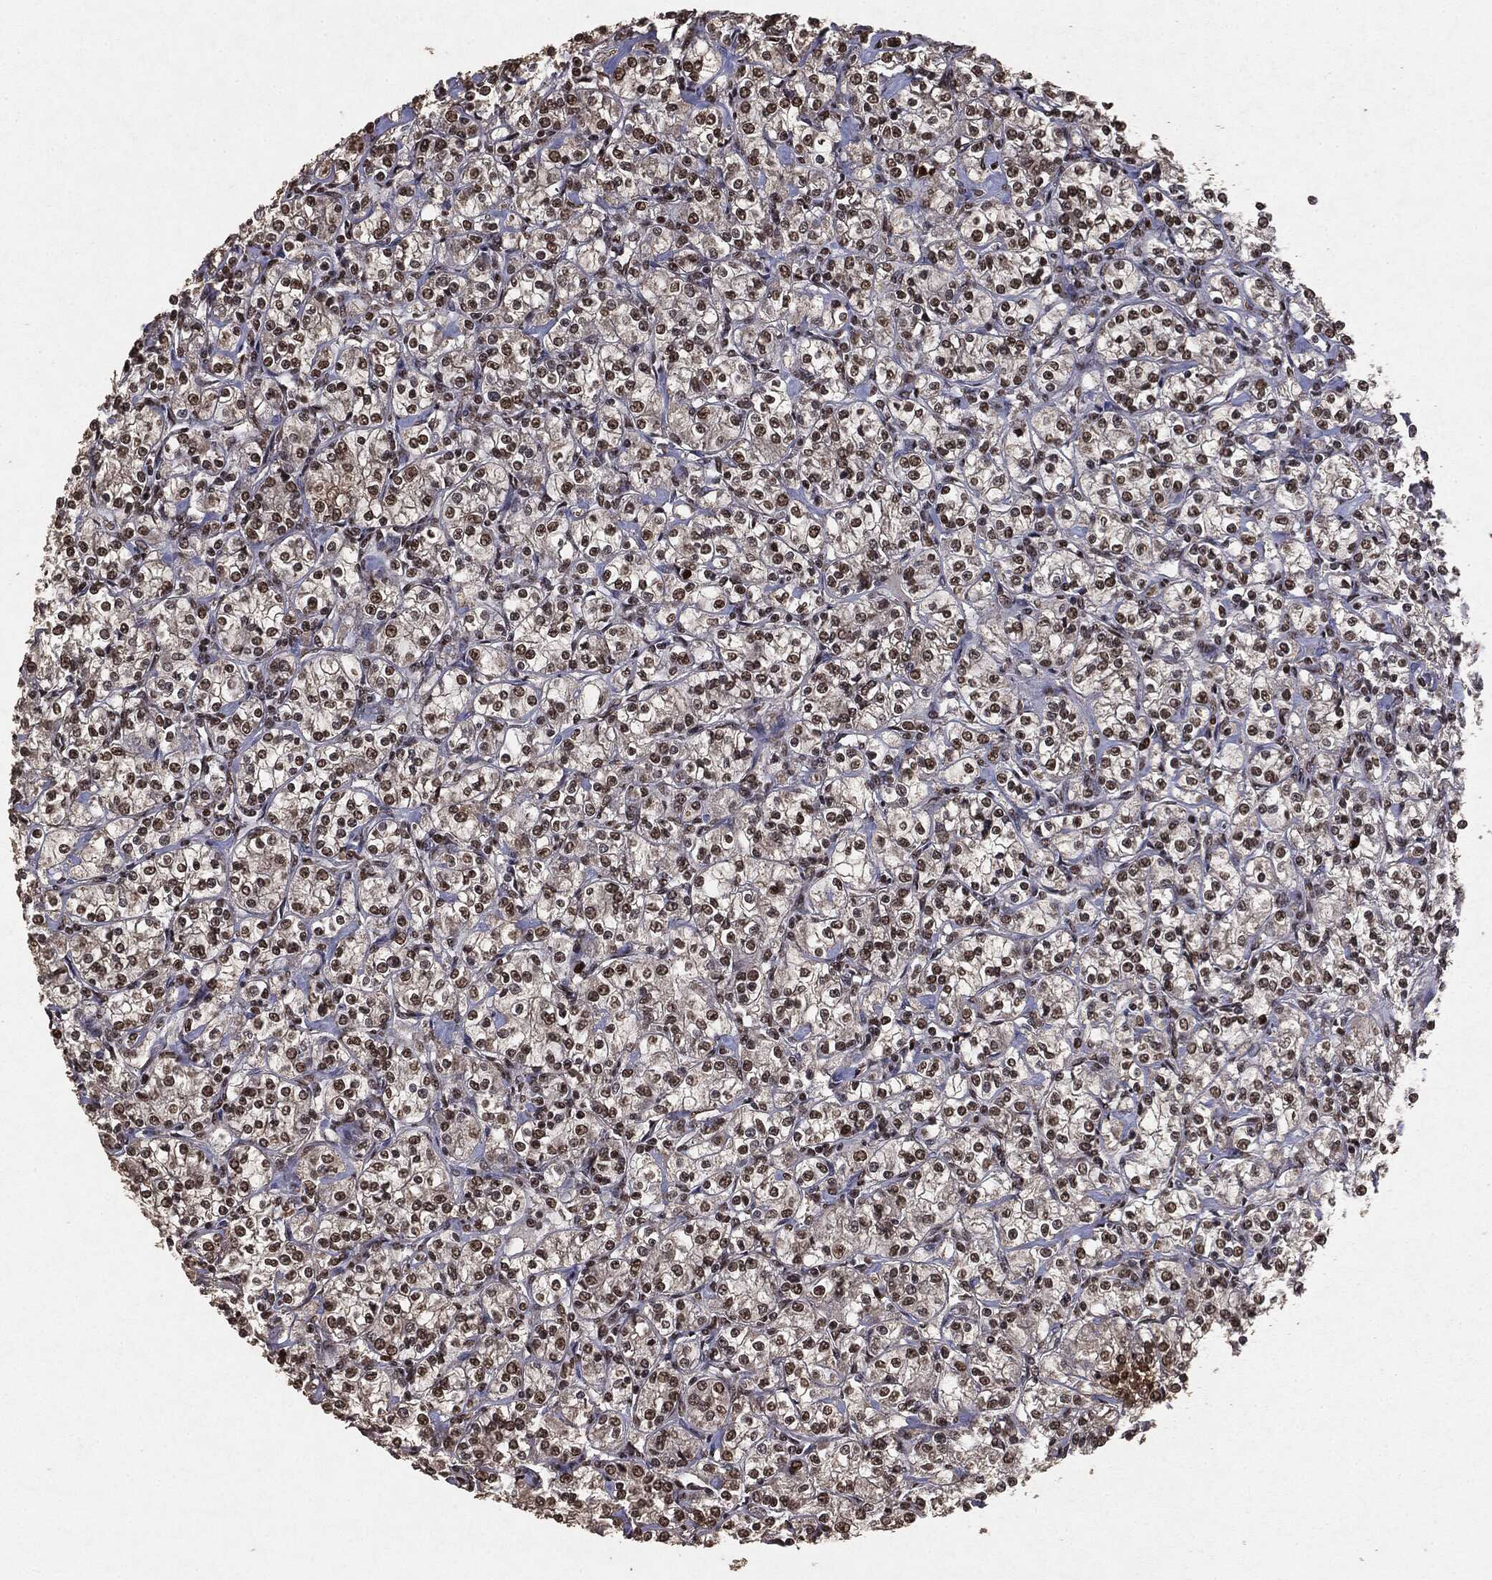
{"staining": {"intensity": "moderate", "quantity": "25%-75%", "location": "nuclear"}, "tissue": "renal cancer", "cell_type": "Tumor cells", "image_type": "cancer", "snomed": [{"axis": "morphology", "description": "Adenocarcinoma, NOS"}, {"axis": "topography", "description": "Kidney"}], "caption": "The image shows staining of renal adenocarcinoma, revealing moderate nuclear protein expression (brown color) within tumor cells. Using DAB (brown) and hematoxylin (blue) stains, captured at high magnification using brightfield microscopy.", "gene": "RAD18", "patient": {"sex": "male", "age": 77}}